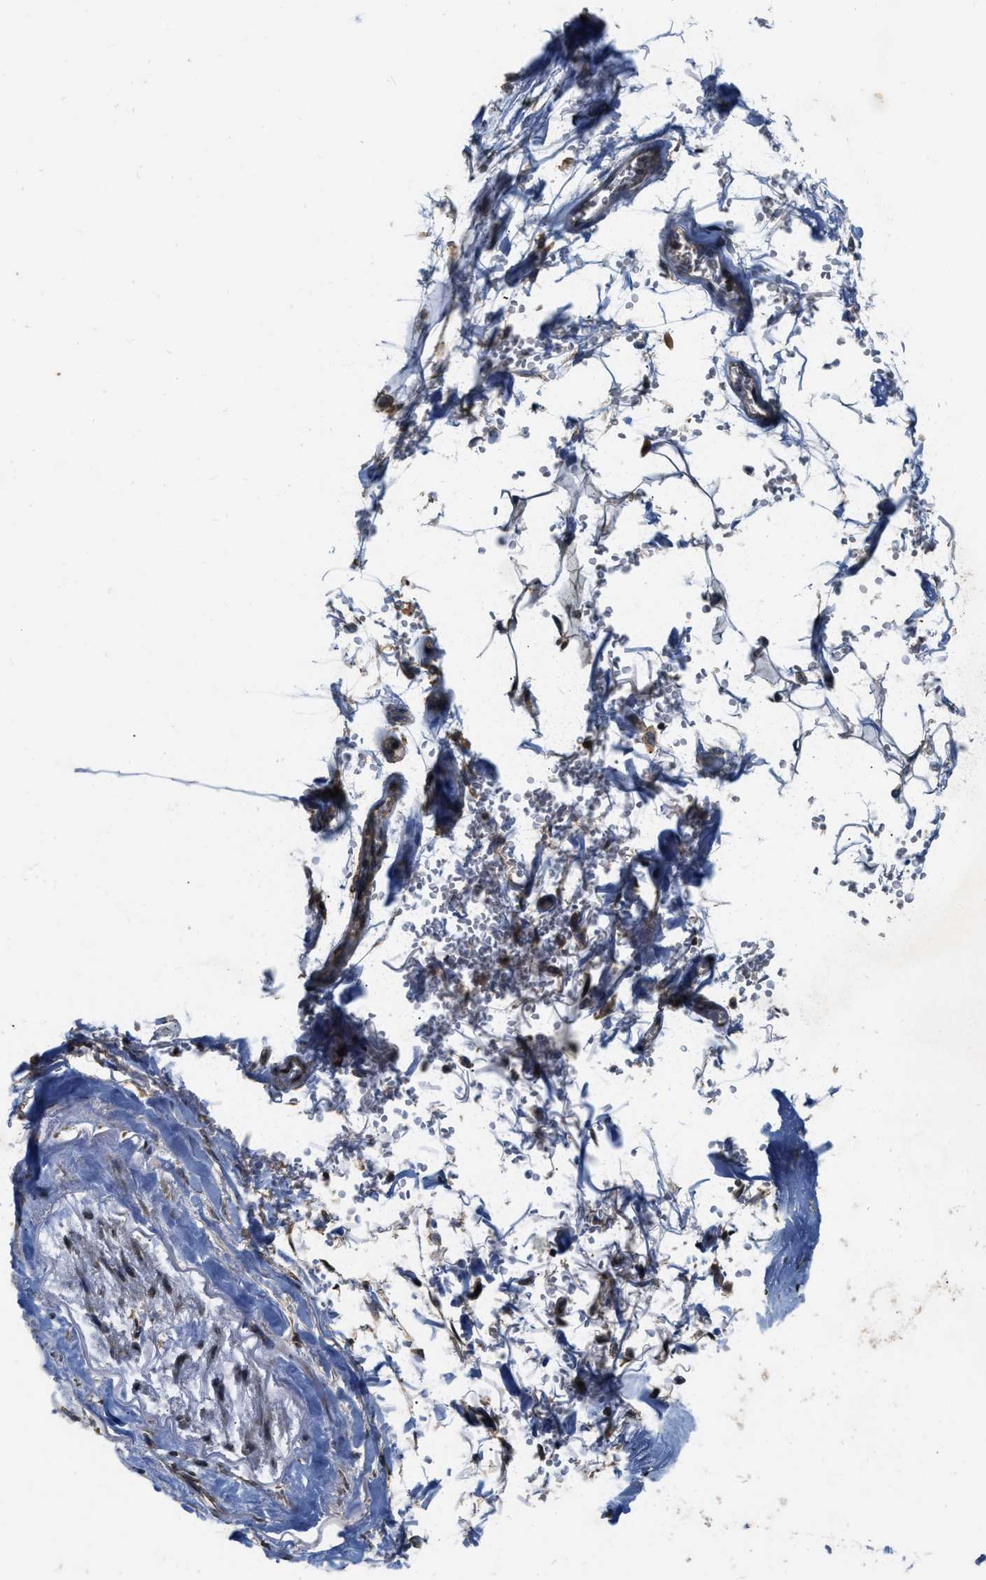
{"staining": {"intensity": "weak", "quantity": ">75%", "location": "cytoplasmic/membranous"}, "tissue": "soft tissue", "cell_type": "Fibroblasts", "image_type": "normal", "snomed": [{"axis": "morphology", "description": "Normal tissue, NOS"}, {"axis": "topography", "description": "Cartilage tissue"}, {"axis": "topography", "description": "Lung"}], "caption": "Immunohistochemical staining of benign soft tissue reveals >75% levels of weak cytoplasmic/membranous protein expression in approximately >75% of fibroblasts.", "gene": "DENND6B", "patient": {"sex": "female", "age": 77}}